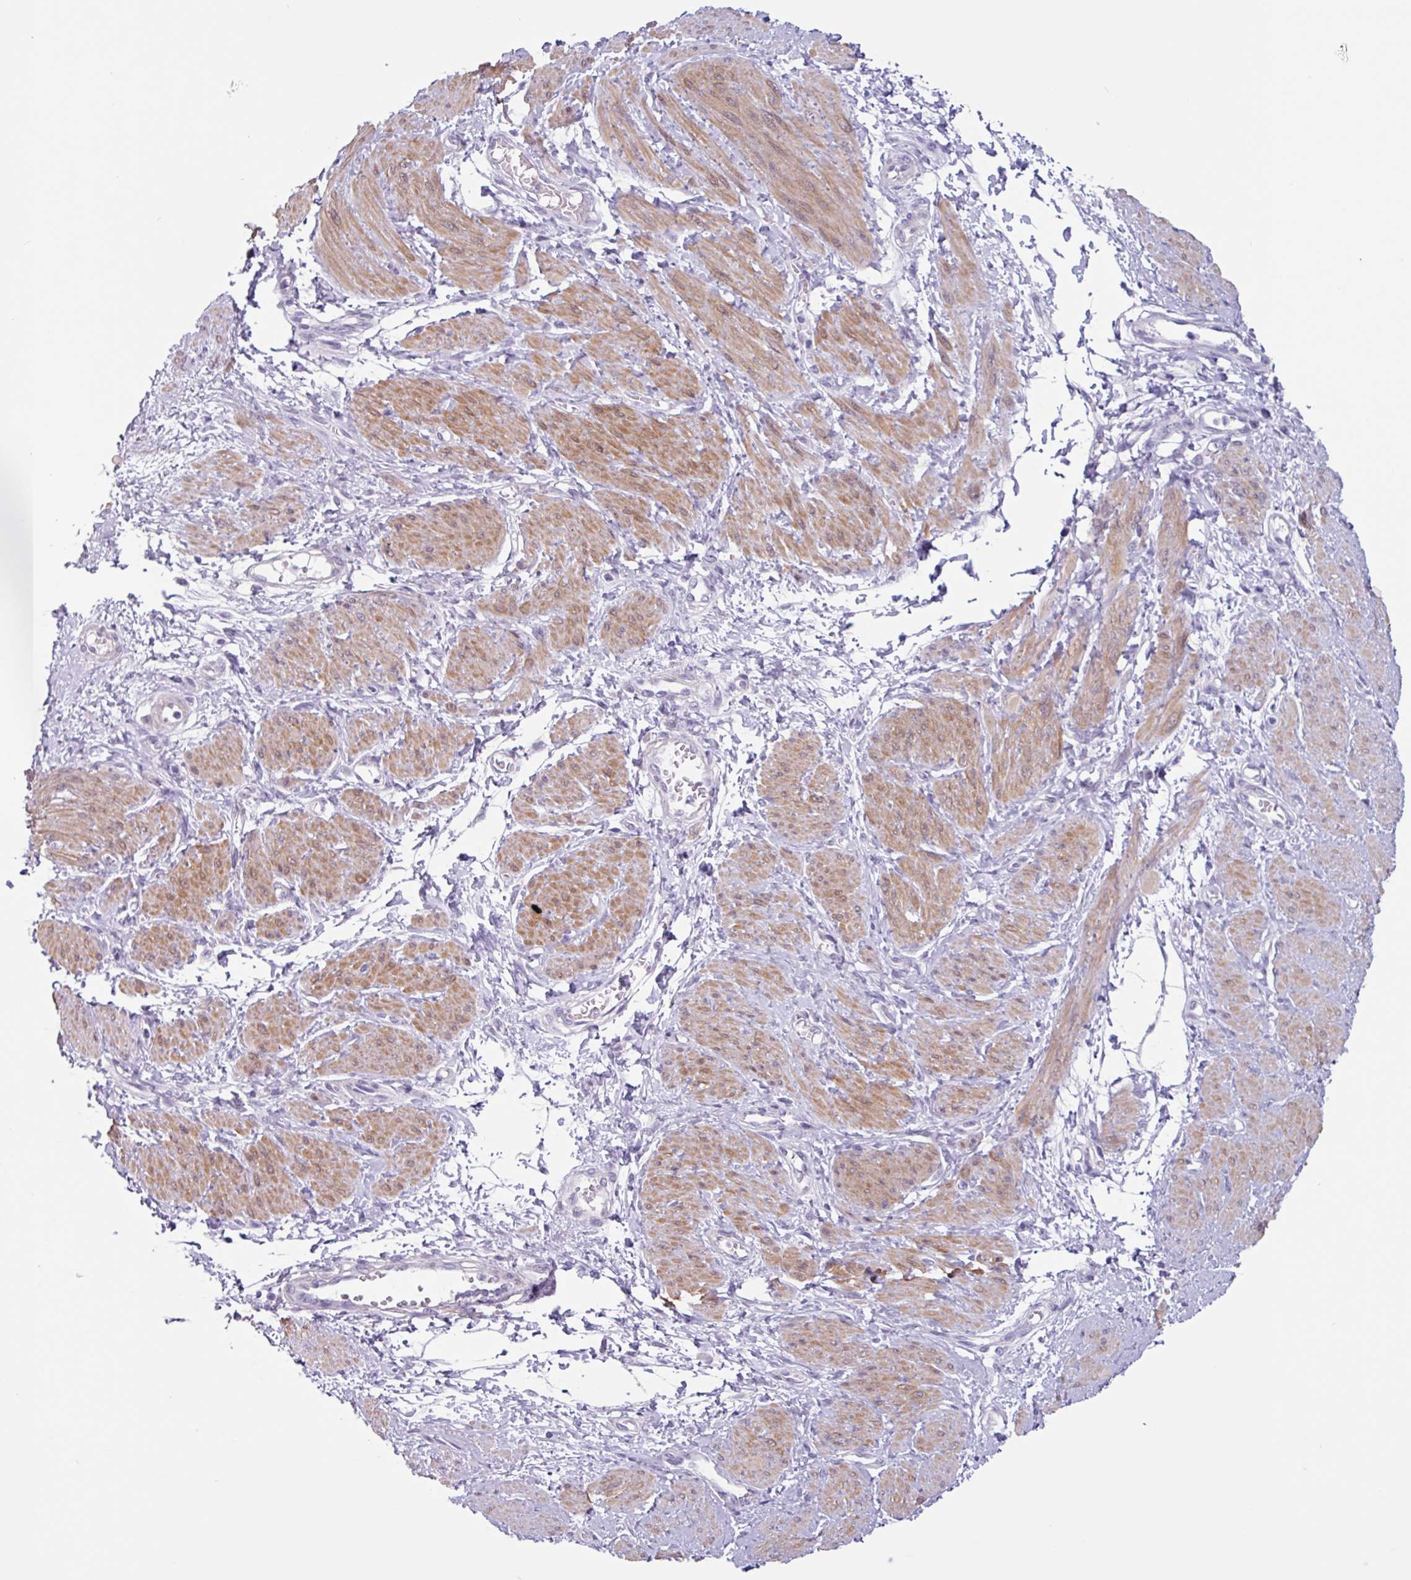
{"staining": {"intensity": "moderate", "quantity": "25%-75%", "location": "cytoplasmic/membranous"}, "tissue": "smooth muscle", "cell_type": "Smooth muscle cells", "image_type": "normal", "snomed": [{"axis": "morphology", "description": "Normal tissue, NOS"}, {"axis": "topography", "description": "Smooth muscle"}, {"axis": "topography", "description": "Uterus"}], "caption": "DAB immunohistochemical staining of unremarkable human smooth muscle shows moderate cytoplasmic/membranous protein staining in about 25%-75% of smooth muscle cells.", "gene": "OTX1", "patient": {"sex": "female", "age": 39}}